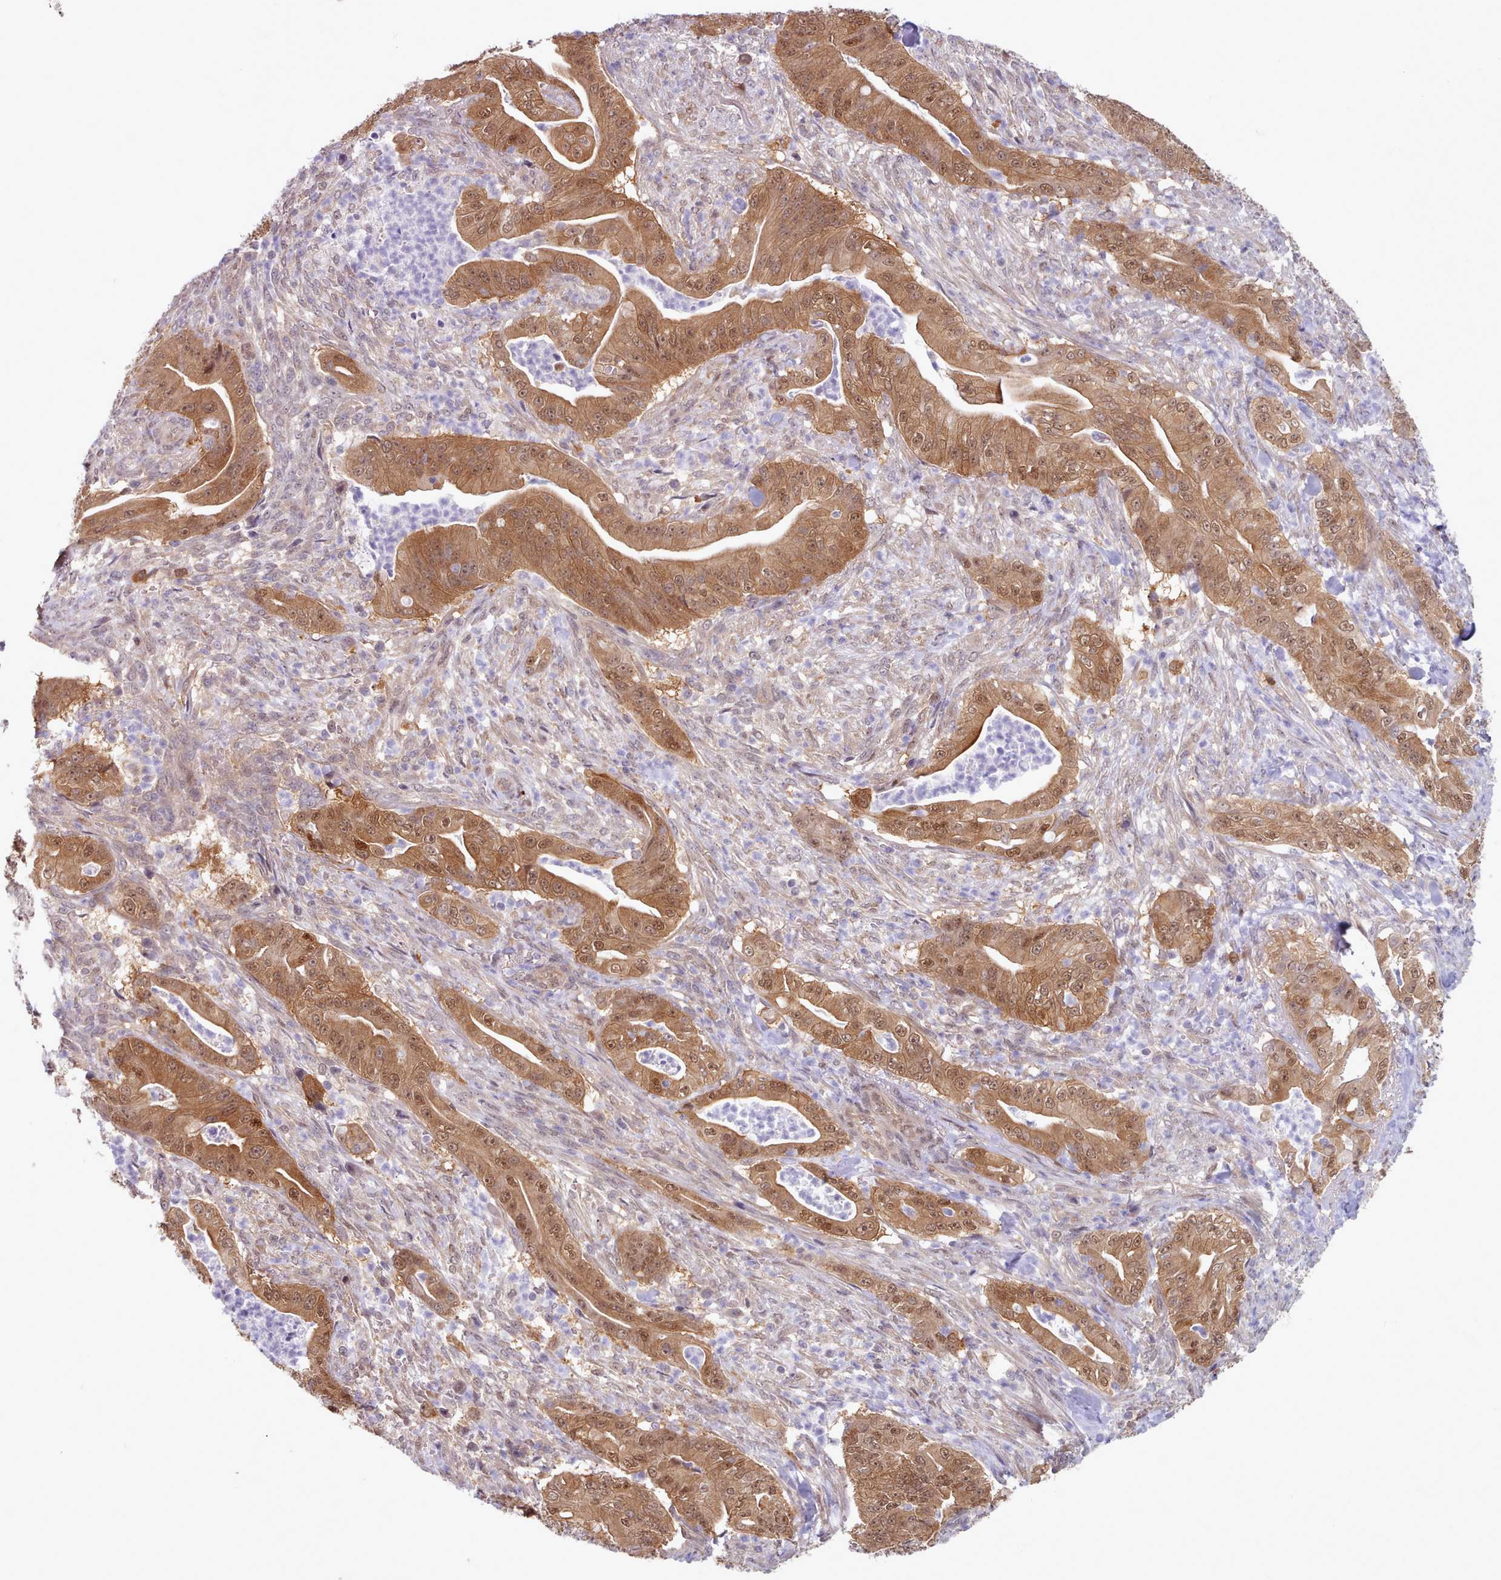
{"staining": {"intensity": "strong", "quantity": ">75%", "location": "cytoplasmic/membranous,nuclear"}, "tissue": "pancreatic cancer", "cell_type": "Tumor cells", "image_type": "cancer", "snomed": [{"axis": "morphology", "description": "Adenocarcinoma, NOS"}, {"axis": "topography", "description": "Pancreas"}], "caption": "Immunohistochemistry (IHC) staining of pancreatic cancer (adenocarcinoma), which displays high levels of strong cytoplasmic/membranous and nuclear staining in about >75% of tumor cells indicating strong cytoplasmic/membranous and nuclear protein expression. The staining was performed using DAB (3,3'-diaminobenzidine) (brown) for protein detection and nuclei were counterstained in hematoxylin (blue).", "gene": "CES3", "patient": {"sex": "male", "age": 71}}